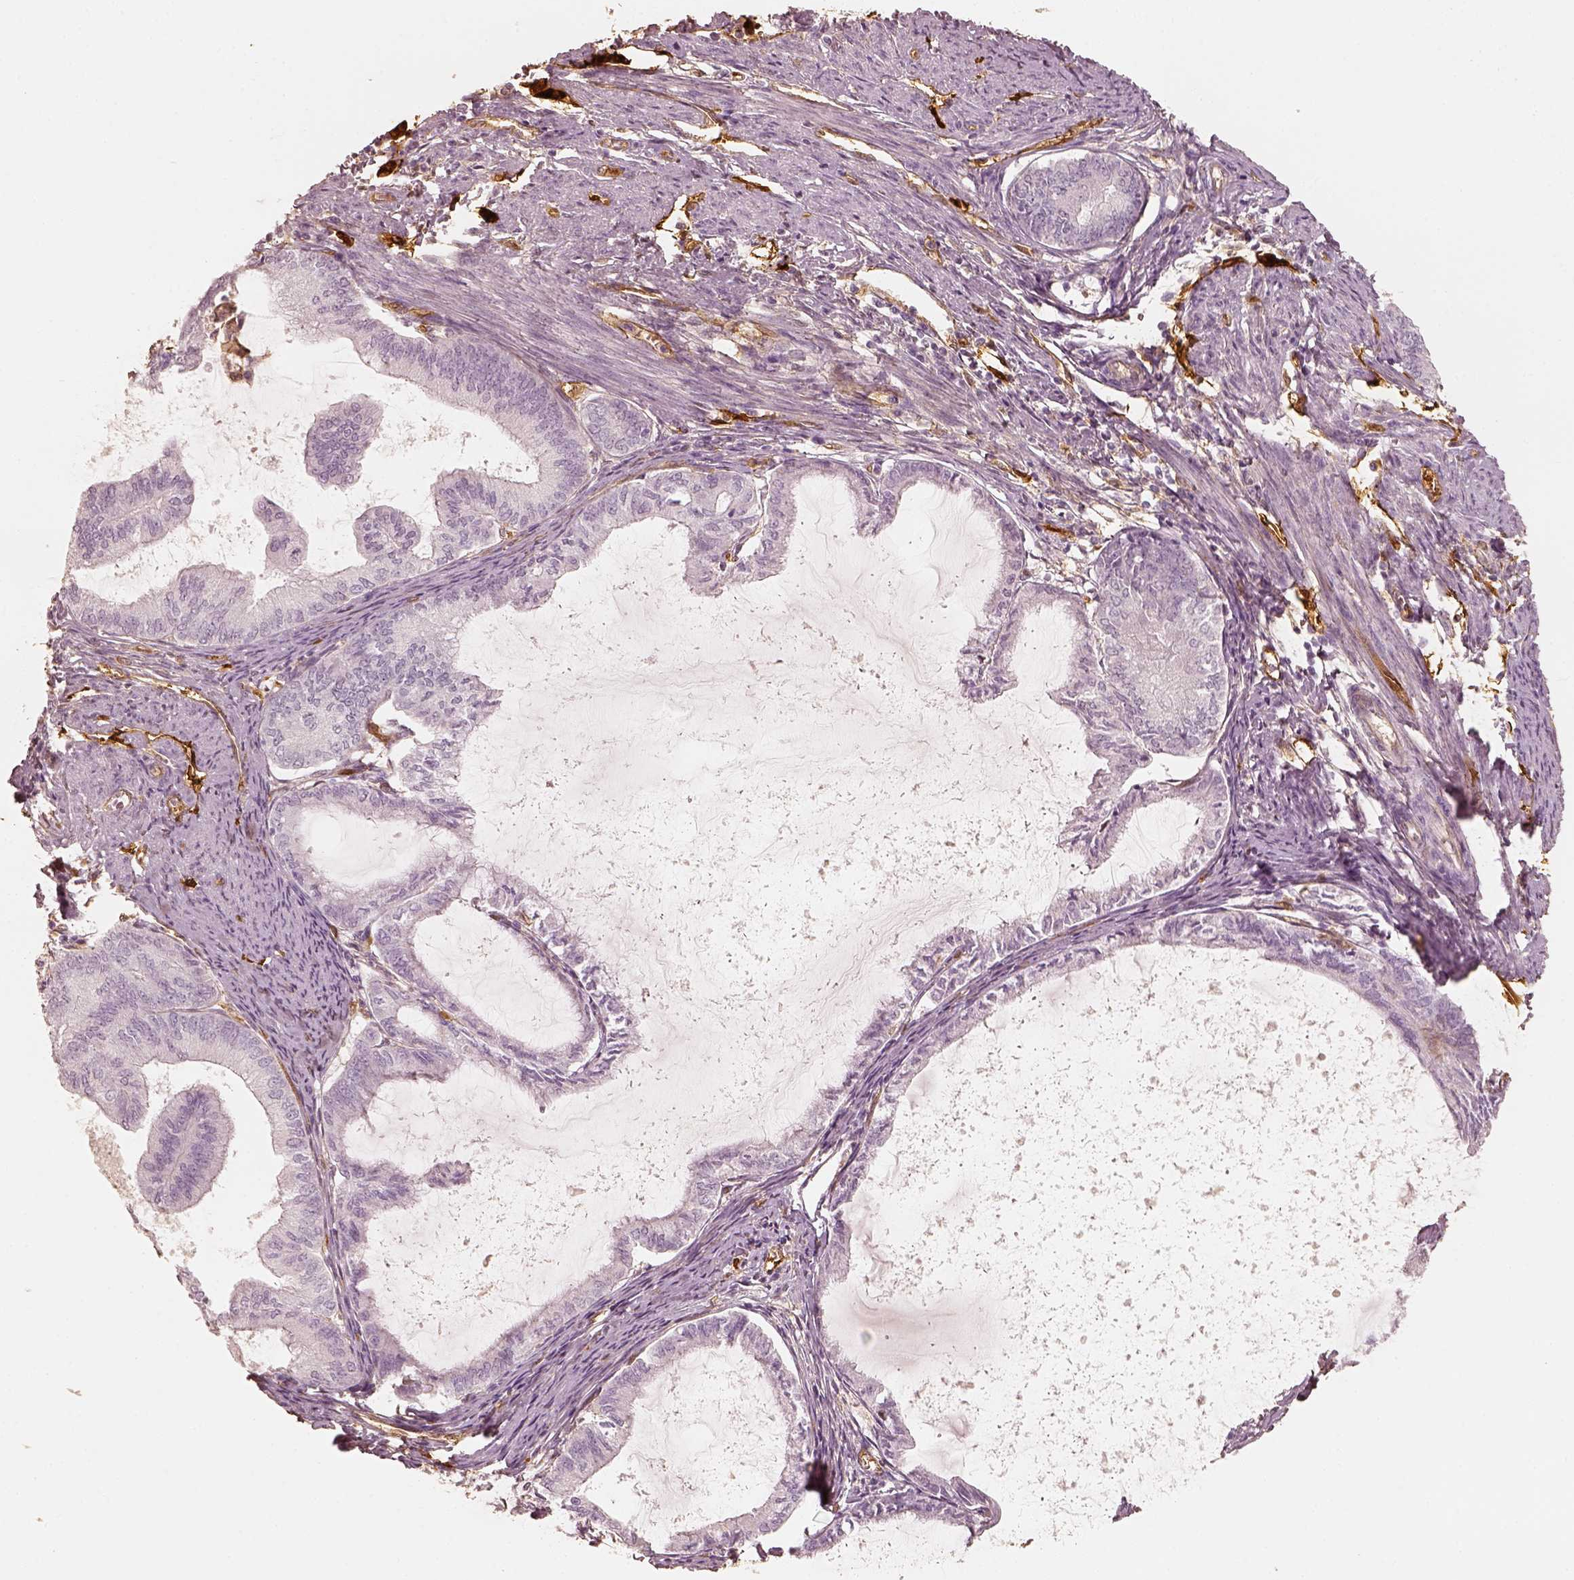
{"staining": {"intensity": "negative", "quantity": "none", "location": "none"}, "tissue": "endometrial cancer", "cell_type": "Tumor cells", "image_type": "cancer", "snomed": [{"axis": "morphology", "description": "Adenocarcinoma, NOS"}, {"axis": "topography", "description": "Endometrium"}], "caption": "A high-resolution photomicrograph shows immunohistochemistry (IHC) staining of endometrial cancer (adenocarcinoma), which shows no significant expression in tumor cells.", "gene": "FSCN1", "patient": {"sex": "female", "age": 86}}